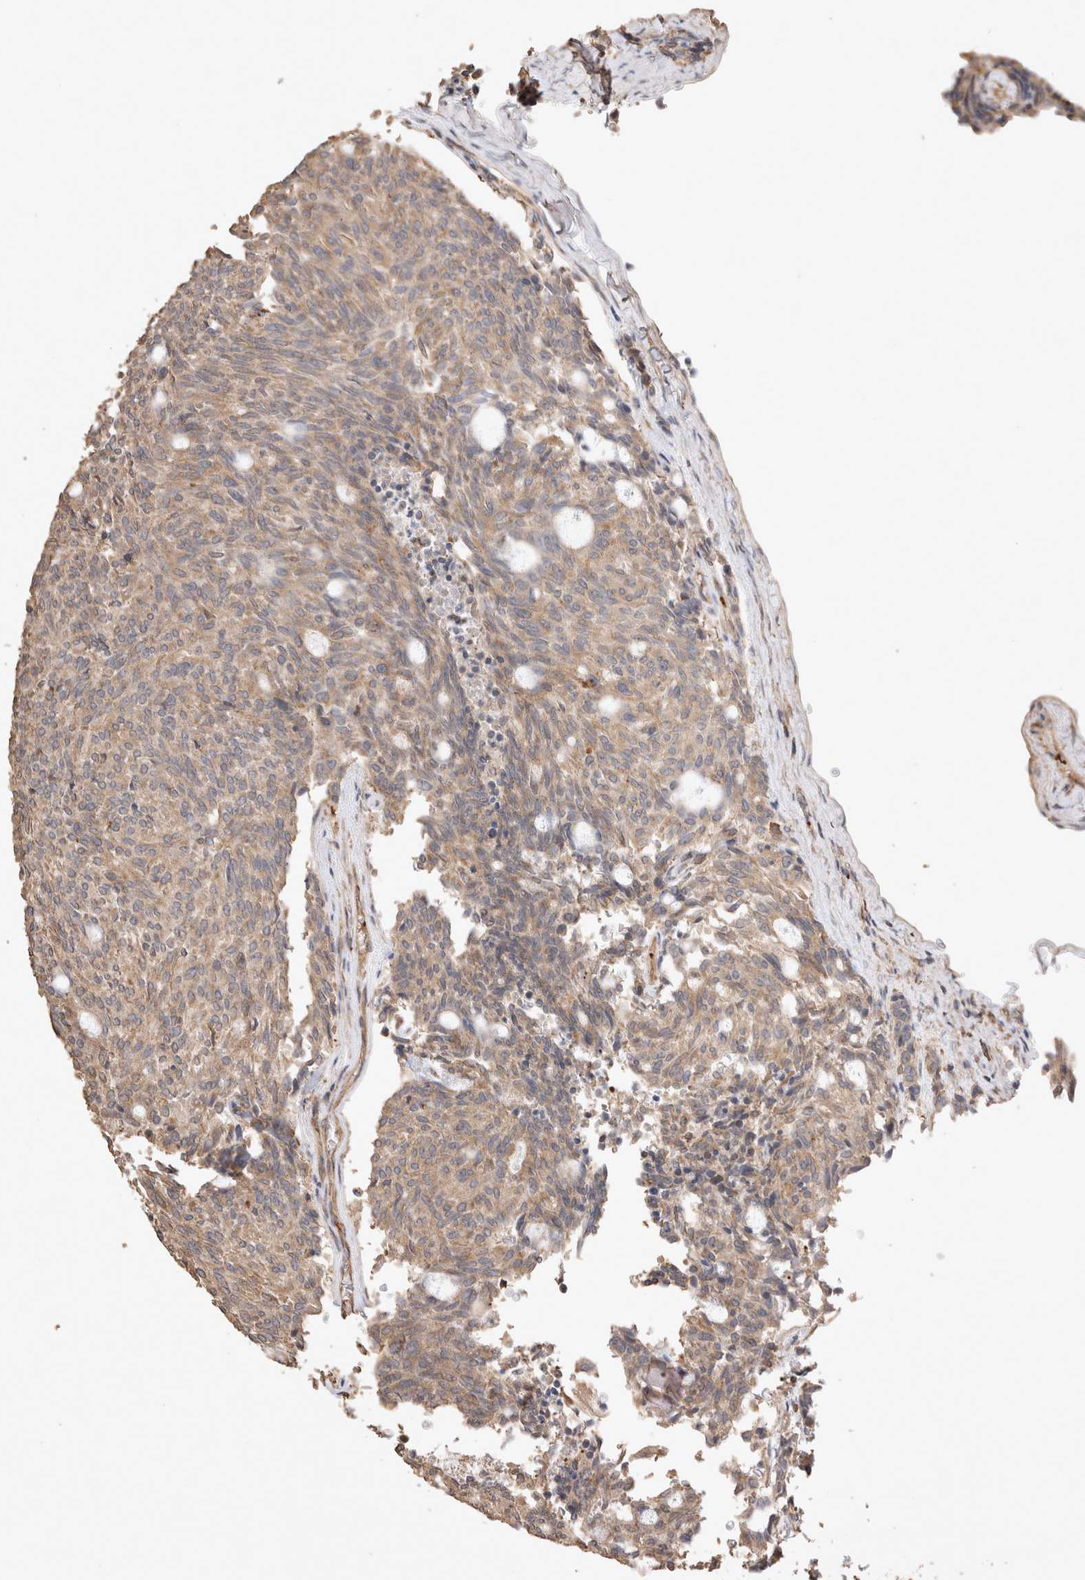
{"staining": {"intensity": "weak", "quantity": ">75%", "location": "cytoplasmic/membranous"}, "tissue": "carcinoid", "cell_type": "Tumor cells", "image_type": "cancer", "snomed": [{"axis": "morphology", "description": "Carcinoid, malignant, NOS"}, {"axis": "topography", "description": "Pancreas"}], "caption": "Protein expression analysis of carcinoid shows weak cytoplasmic/membranous staining in approximately >75% of tumor cells.", "gene": "SNX31", "patient": {"sex": "female", "age": 54}}